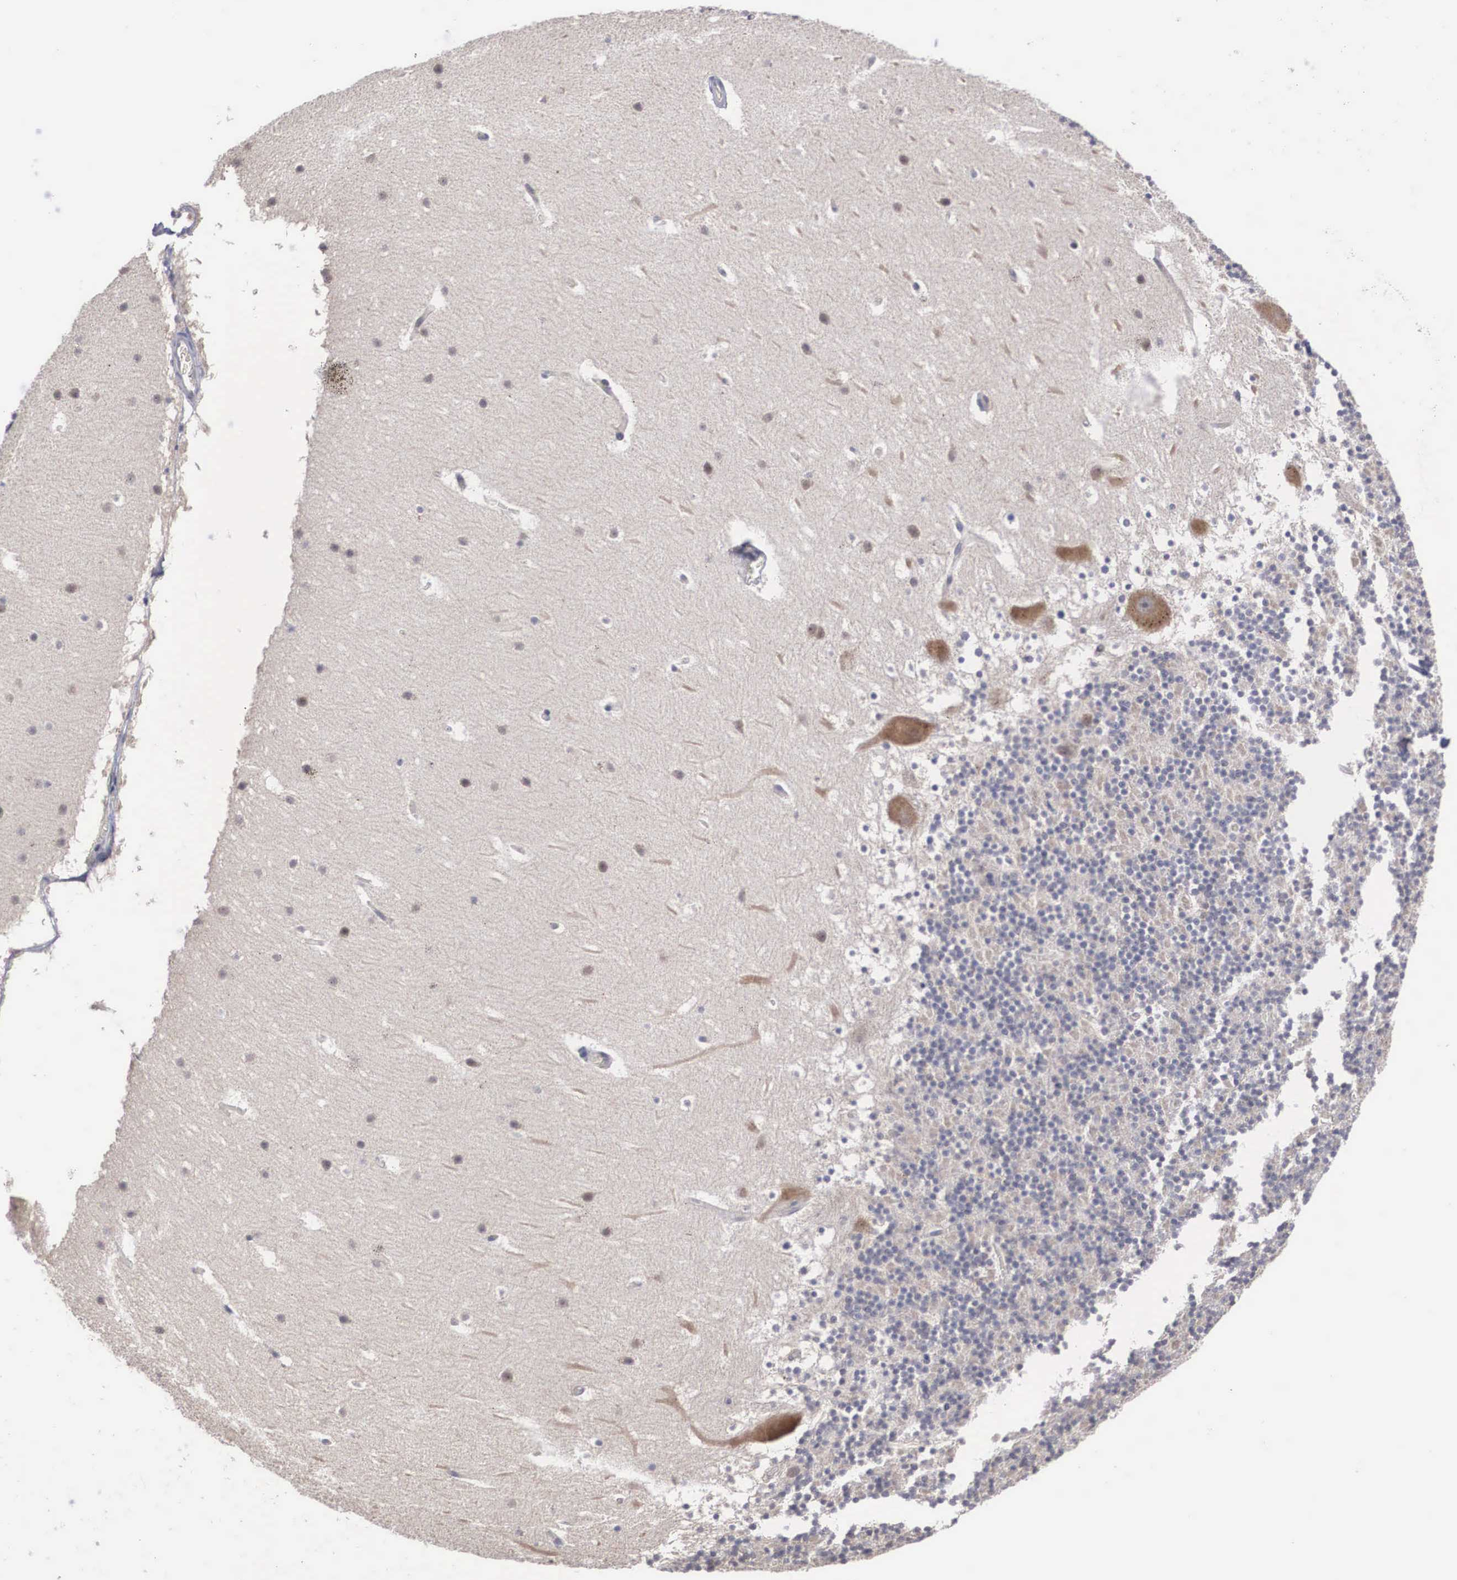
{"staining": {"intensity": "negative", "quantity": "none", "location": "none"}, "tissue": "cerebellum", "cell_type": "Cells in granular layer", "image_type": "normal", "snomed": [{"axis": "morphology", "description": "Normal tissue, NOS"}, {"axis": "topography", "description": "Cerebellum"}], "caption": "Cells in granular layer are negative for protein expression in benign human cerebellum. (DAB (3,3'-diaminobenzidine) immunohistochemistry (IHC), high magnification).", "gene": "AMN", "patient": {"sex": "male", "age": 45}}